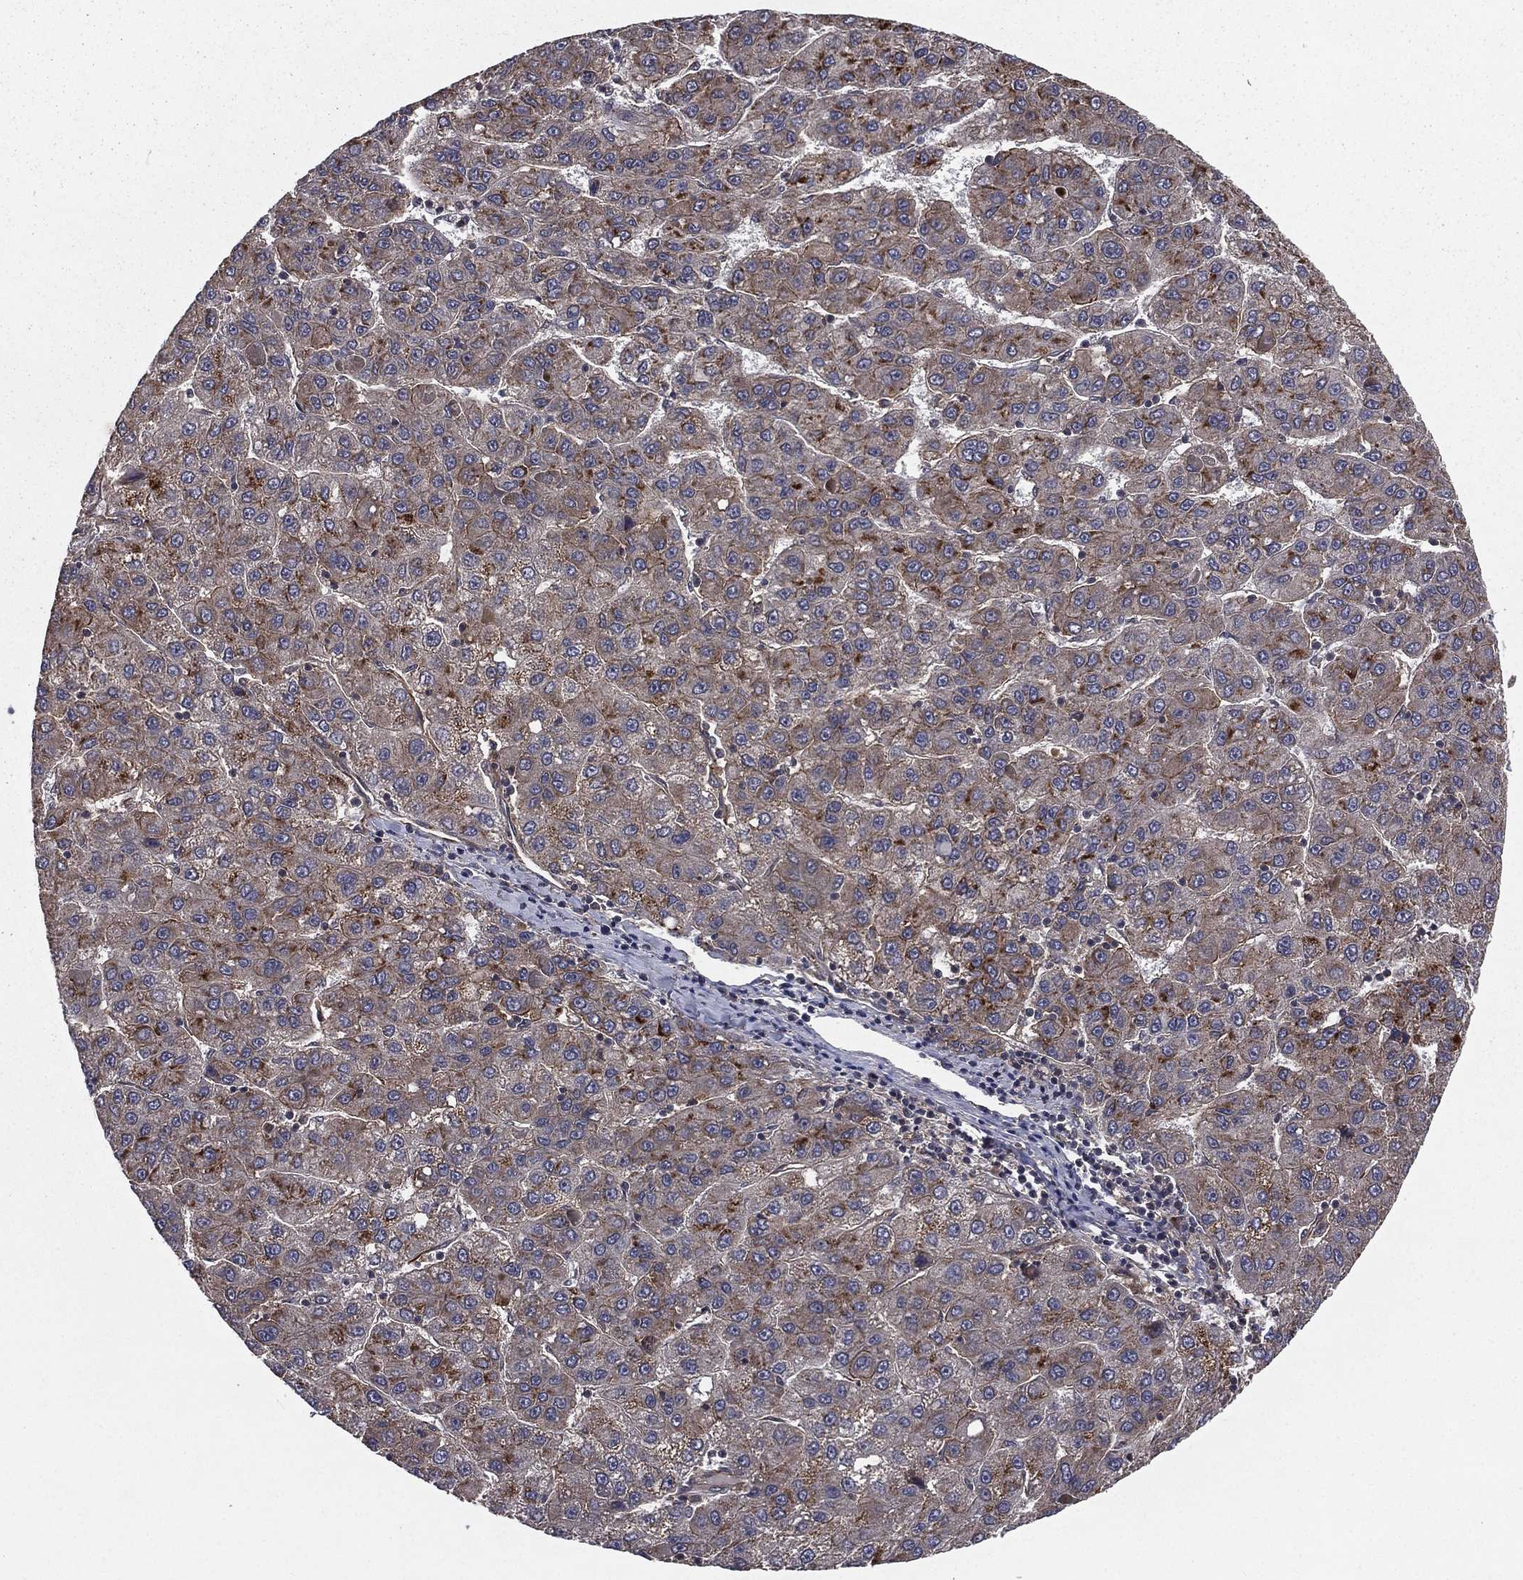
{"staining": {"intensity": "moderate", "quantity": "<25%", "location": "cytoplasmic/membranous"}, "tissue": "liver cancer", "cell_type": "Tumor cells", "image_type": "cancer", "snomed": [{"axis": "morphology", "description": "Carcinoma, Hepatocellular, NOS"}, {"axis": "topography", "description": "Liver"}], "caption": "Immunohistochemical staining of liver hepatocellular carcinoma exhibits moderate cytoplasmic/membranous protein staining in approximately <25% of tumor cells.", "gene": "CERT1", "patient": {"sex": "female", "age": 82}}